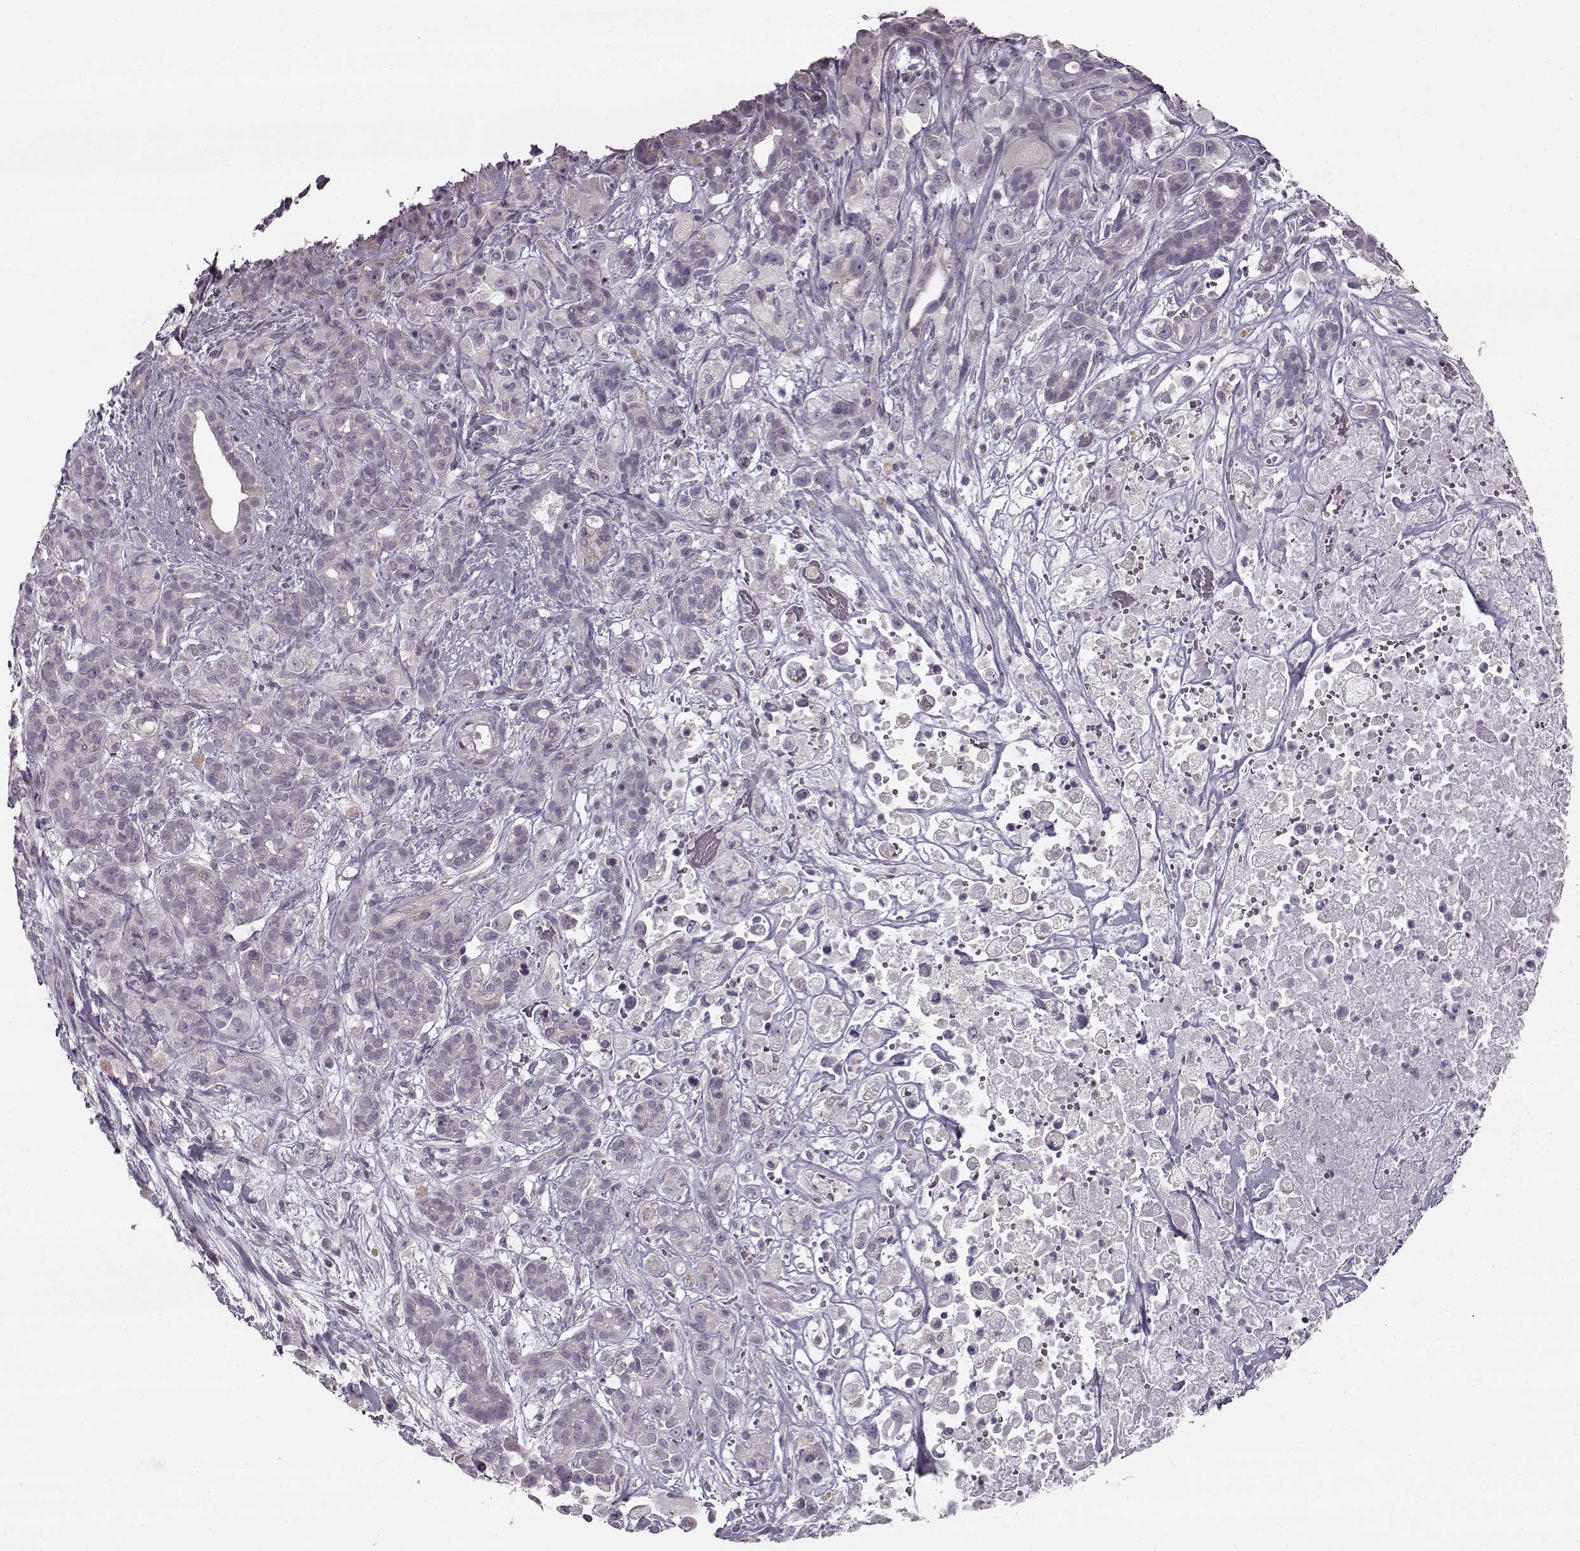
{"staining": {"intensity": "negative", "quantity": "none", "location": "none"}, "tissue": "pancreatic cancer", "cell_type": "Tumor cells", "image_type": "cancer", "snomed": [{"axis": "morphology", "description": "Adenocarcinoma, NOS"}, {"axis": "topography", "description": "Pancreas"}], "caption": "Tumor cells are negative for brown protein staining in adenocarcinoma (pancreatic).", "gene": "MAP6D1", "patient": {"sex": "male", "age": 44}}